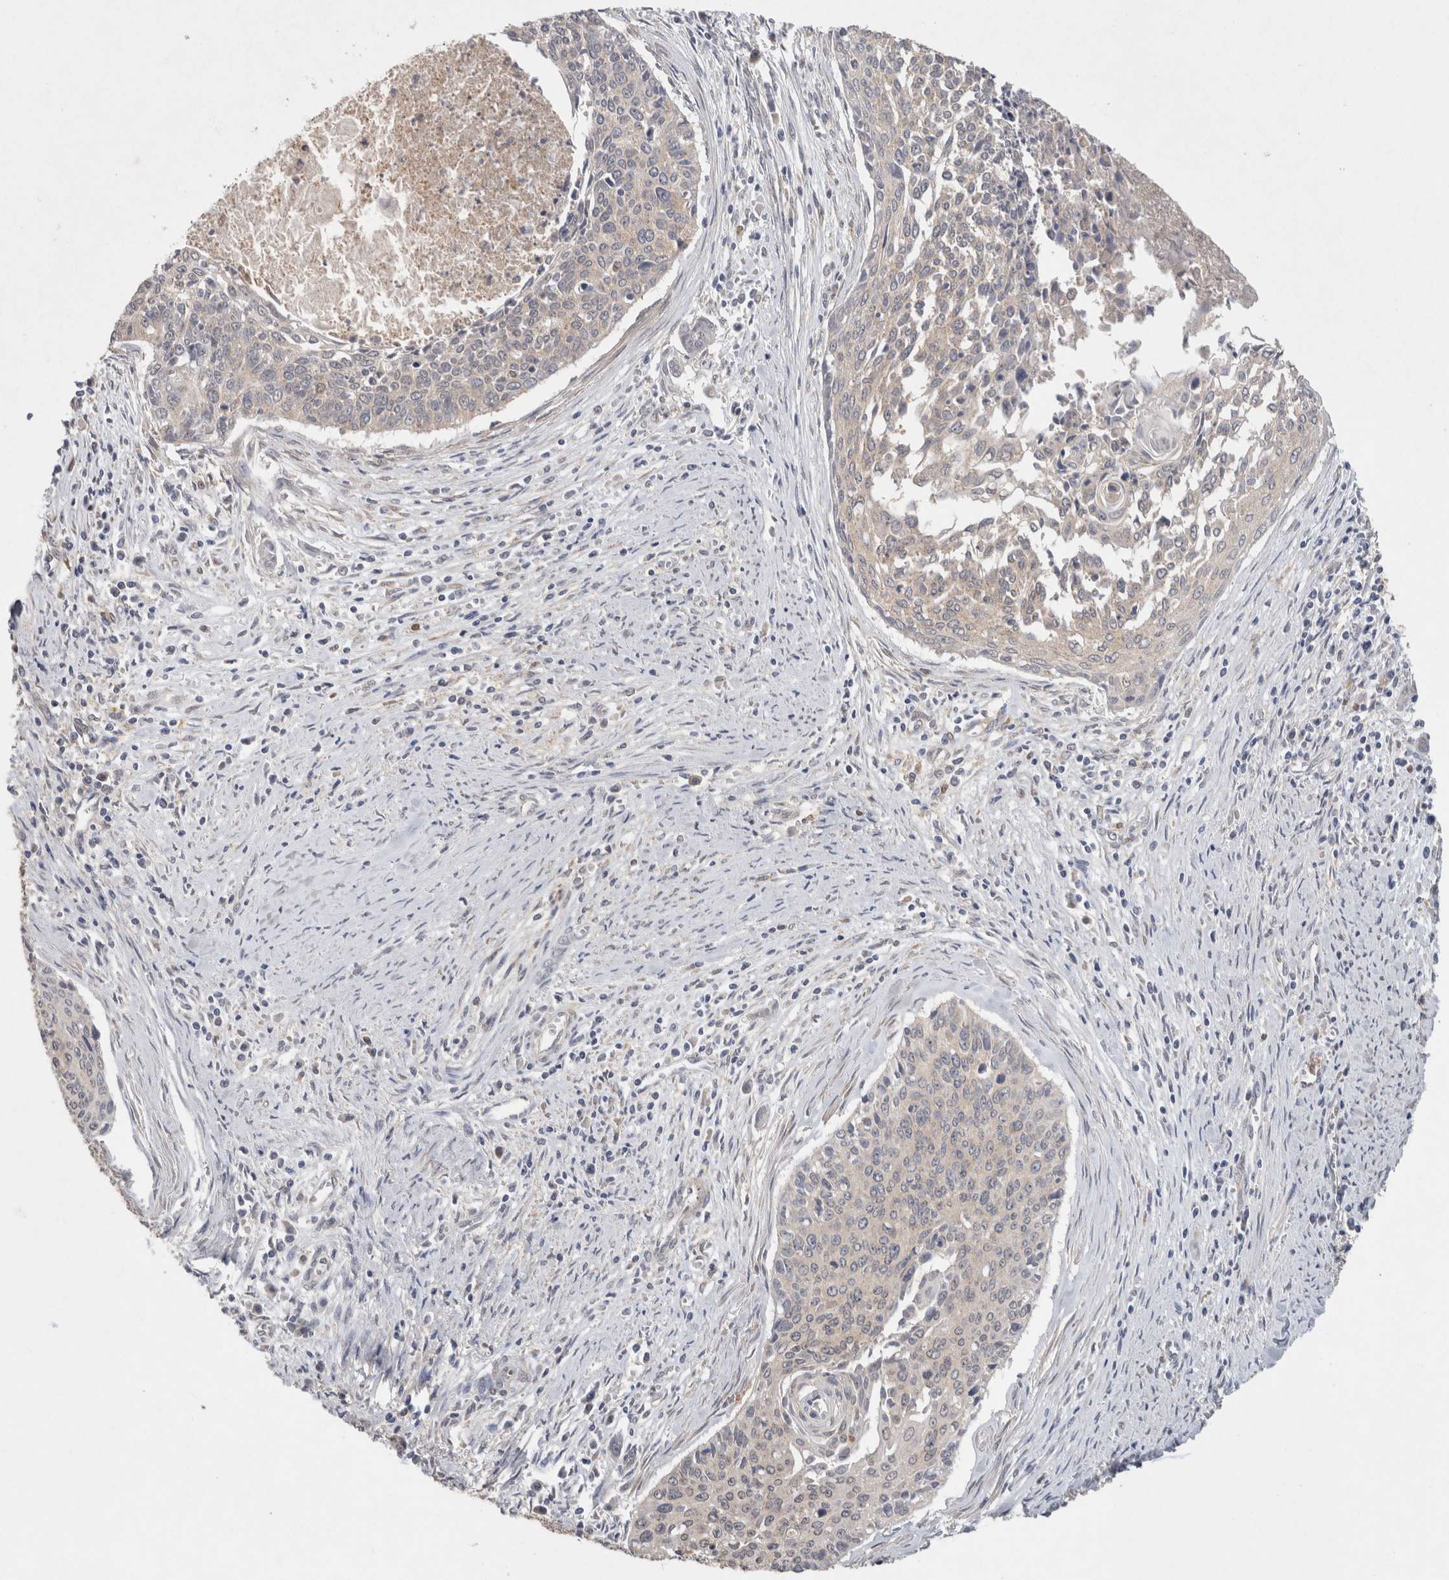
{"staining": {"intensity": "negative", "quantity": "none", "location": "none"}, "tissue": "cervical cancer", "cell_type": "Tumor cells", "image_type": "cancer", "snomed": [{"axis": "morphology", "description": "Squamous cell carcinoma, NOS"}, {"axis": "topography", "description": "Cervix"}], "caption": "The IHC image has no significant staining in tumor cells of squamous cell carcinoma (cervical) tissue.", "gene": "RAB14", "patient": {"sex": "female", "age": 55}}